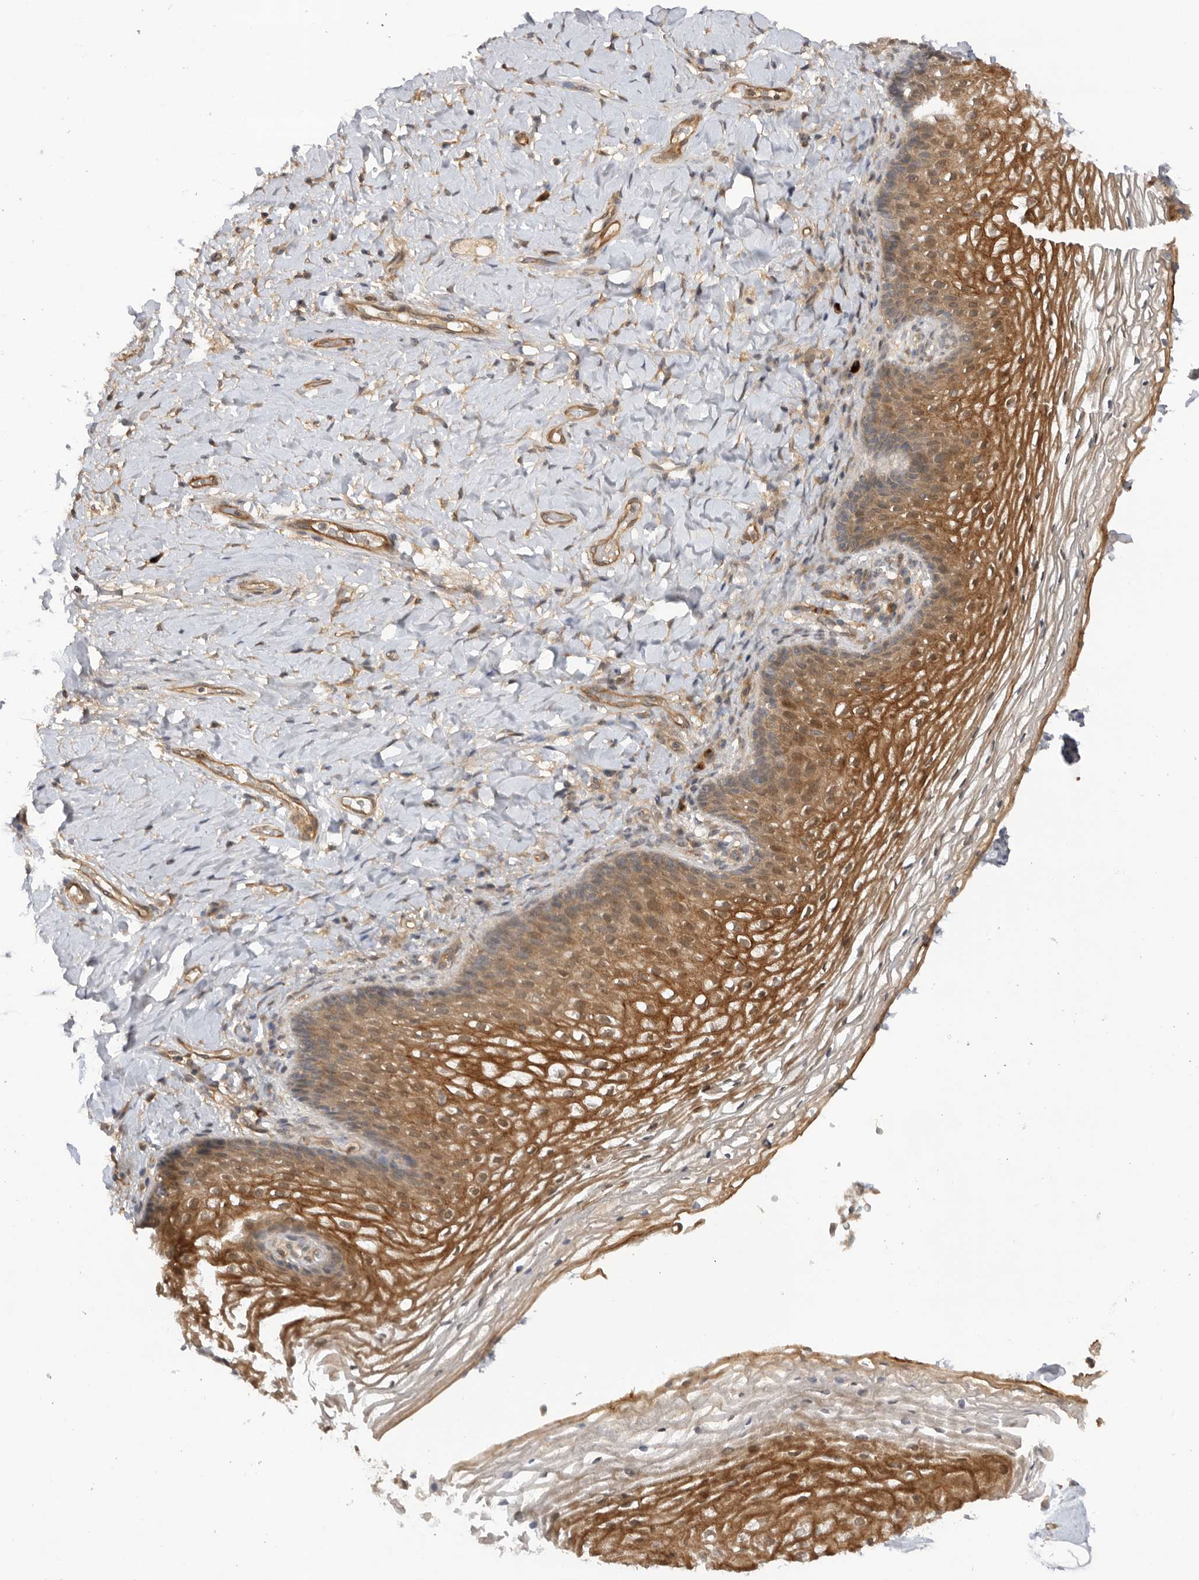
{"staining": {"intensity": "moderate", "quantity": ">75%", "location": "cytoplasmic/membranous"}, "tissue": "vagina", "cell_type": "Squamous epithelial cells", "image_type": "normal", "snomed": [{"axis": "morphology", "description": "Normal tissue, NOS"}, {"axis": "topography", "description": "Vagina"}], "caption": "This is an image of immunohistochemistry (IHC) staining of benign vagina, which shows moderate staining in the cytoplasmic/membranous of squamous epithelial cells.", "gene": "DCAF8", "patient": {"sex": "female", "age": 60}}